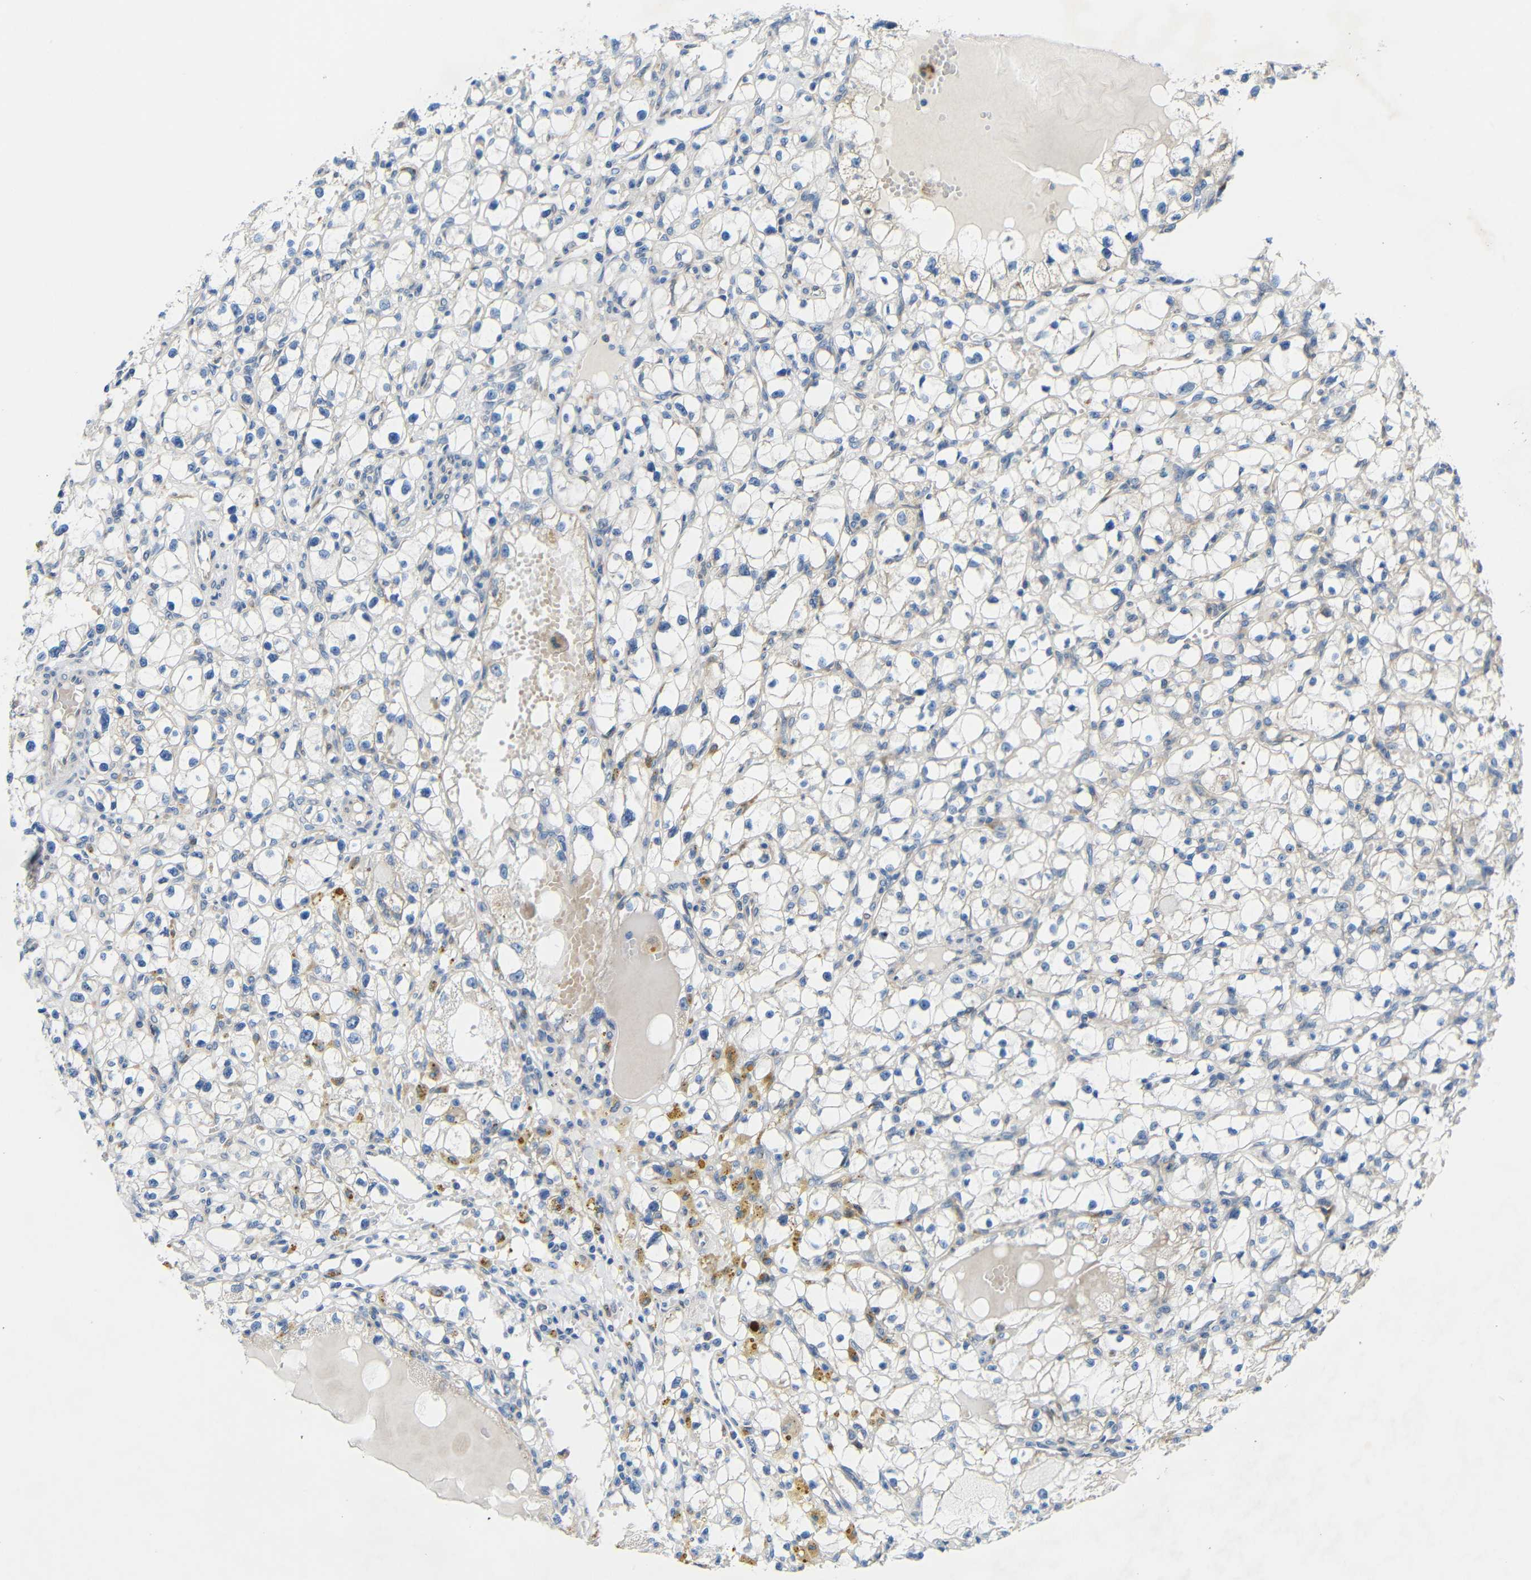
{"staining": {"intensity": "negative", "quantity": "none", "location": "none"}, "tissue": "renal cancer", "cell_type": "Tumor cells", "image_type": "cancer", "snomed": [{"axis": "morphology", "description": "Adenocarcinoma, NOS"}, {"axis": "topography", "description": "Kidney"}], "caption": "This is an immunohistochemistry image of human adenocarcinoma (renal). There is no expression in tumor cells.", "gene": "TMEM25", "patient": {"sex": "male", "age": 56}}